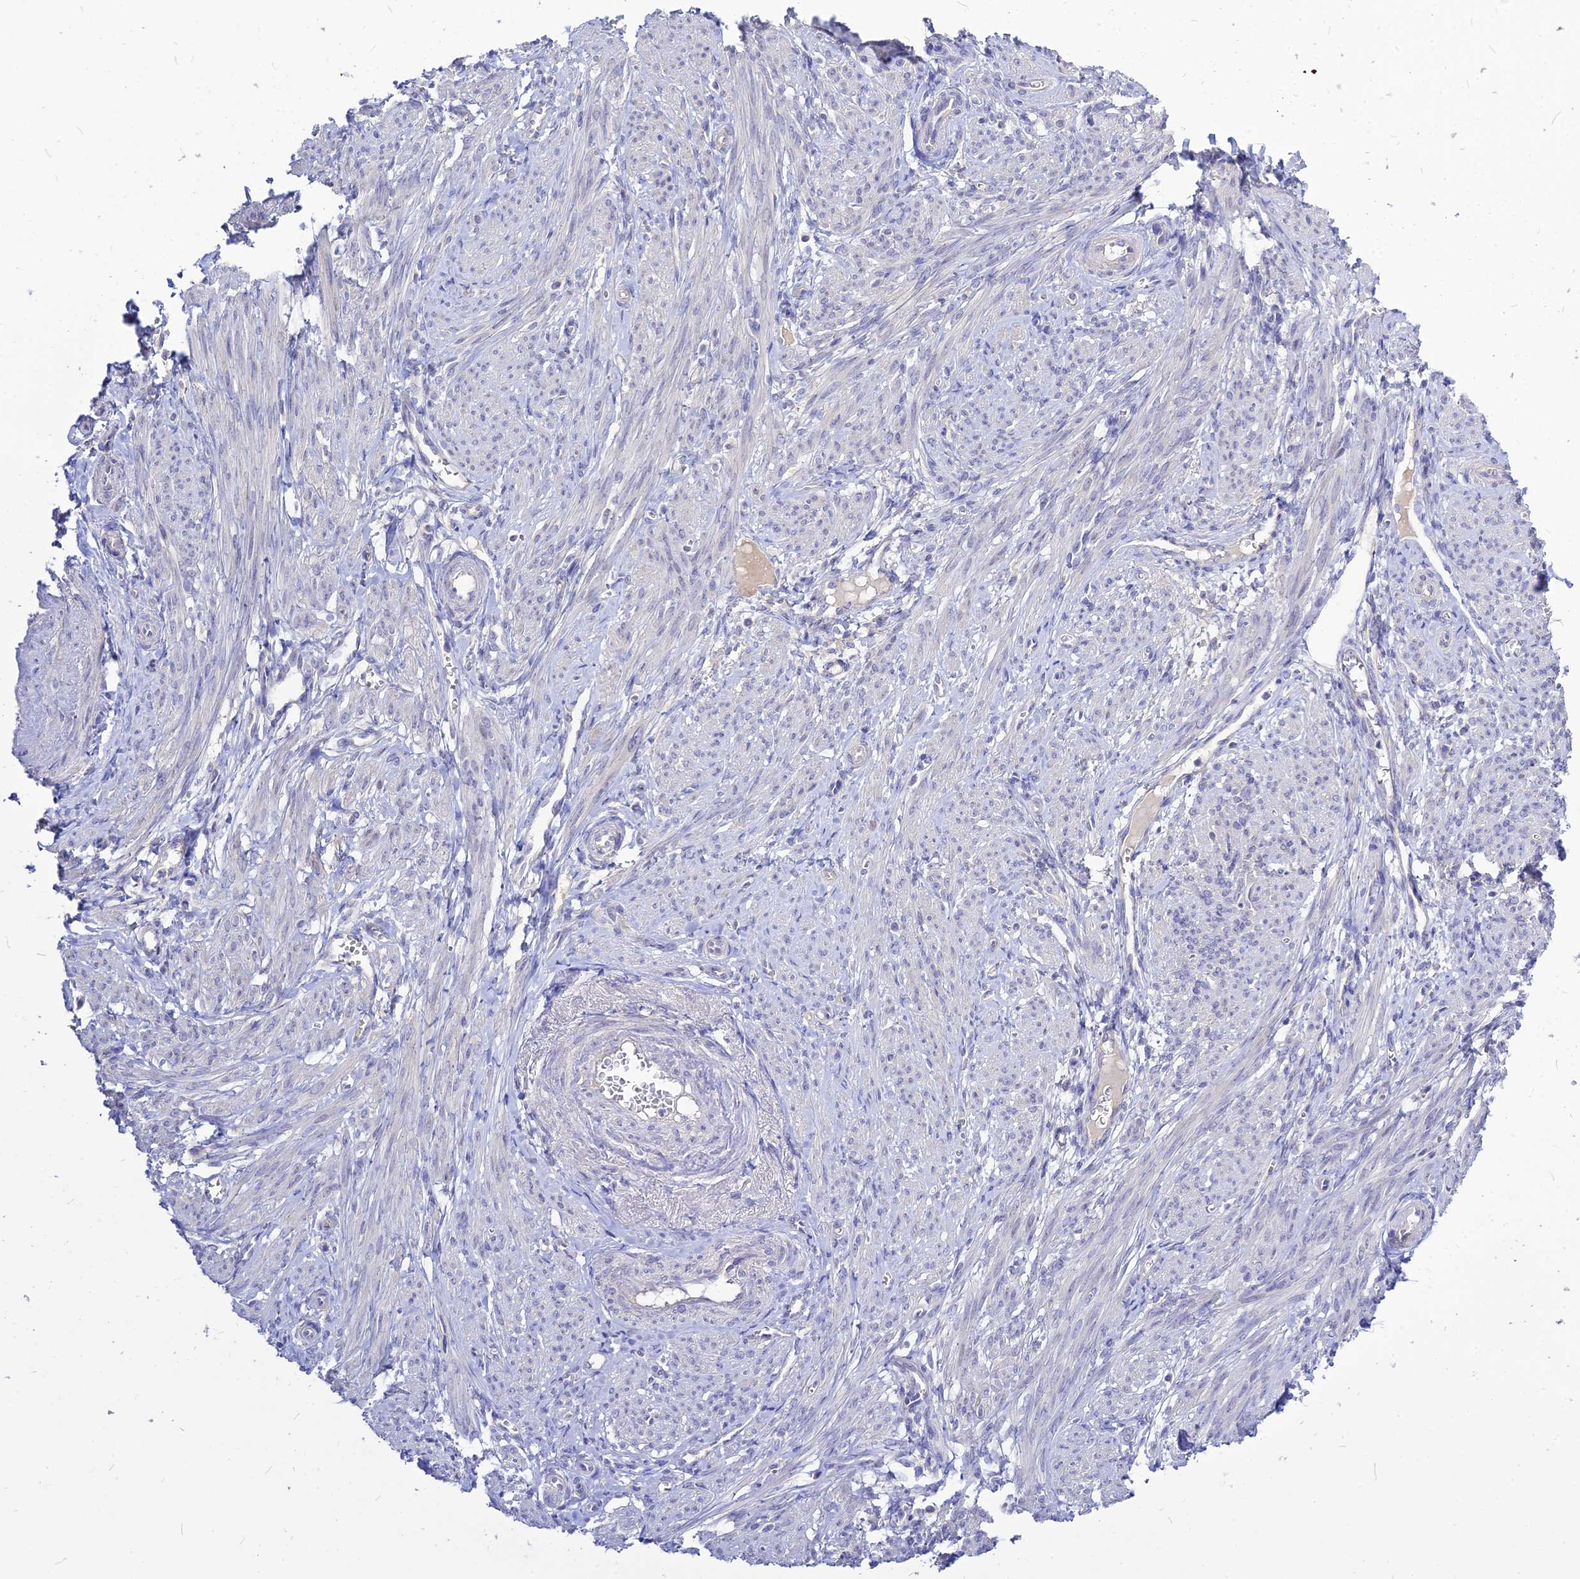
{"staining": {"intensity": "negative", "quantity": "none", "location": "none"}, "tissue": "smooth muscle", "cell_type": "Smooth muscle cells", "image_type": "normal", "snomed": [{"axis": "morphology", "description": "Normal tissue, NOS"}, {"axis": "topography", "description": "Smooth muscle"}], "caption": "Immunohistochemistry photomicrograph of unremarkable smooth muscle stained for a protein (brown), which displays no expression in smooth muscle cells.", "gene": "CZIB", "patient": {"sex": "female", "age": 39}}